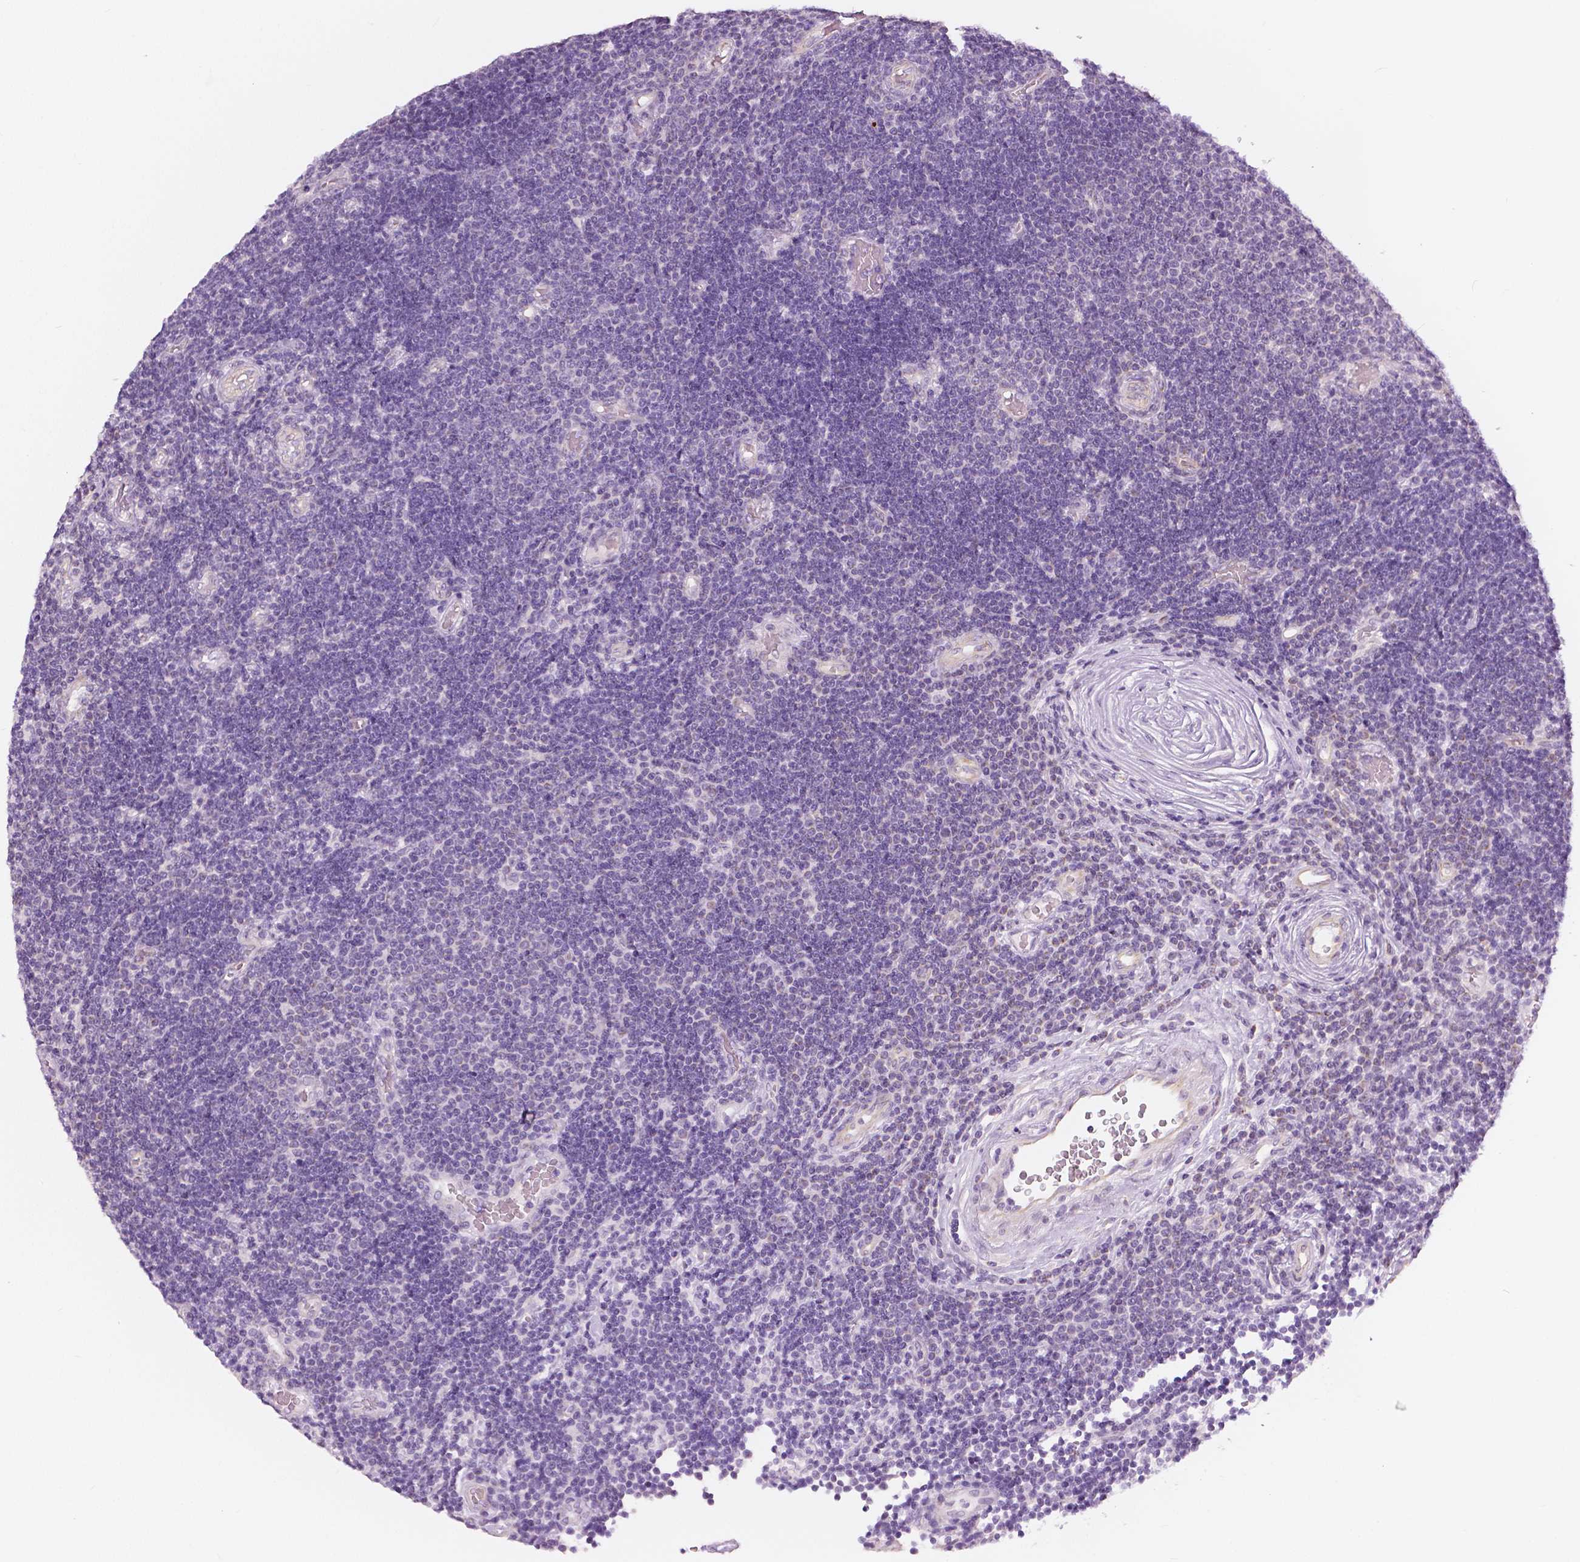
{"staining": {"intensity": "negative", "quantity": "none", "location": "none"}, "tissue": "lymphoma", "cell_type": "Tumor cells", "image_type": "cancer", "snomed": [{"axis": "morphology", "description": "Malignant lymphoma, non-Hodgkin's type, Low grade"}, {"axis": "topography", "description": "Brain"}], "caption": "Immunohistochemistry photomicrograph of human lymphoma stained for a protein (brown), which shows no staining in tumor cells.", "gene": "SLC24A1", "patient": {"sex": "female", "age": 66}}